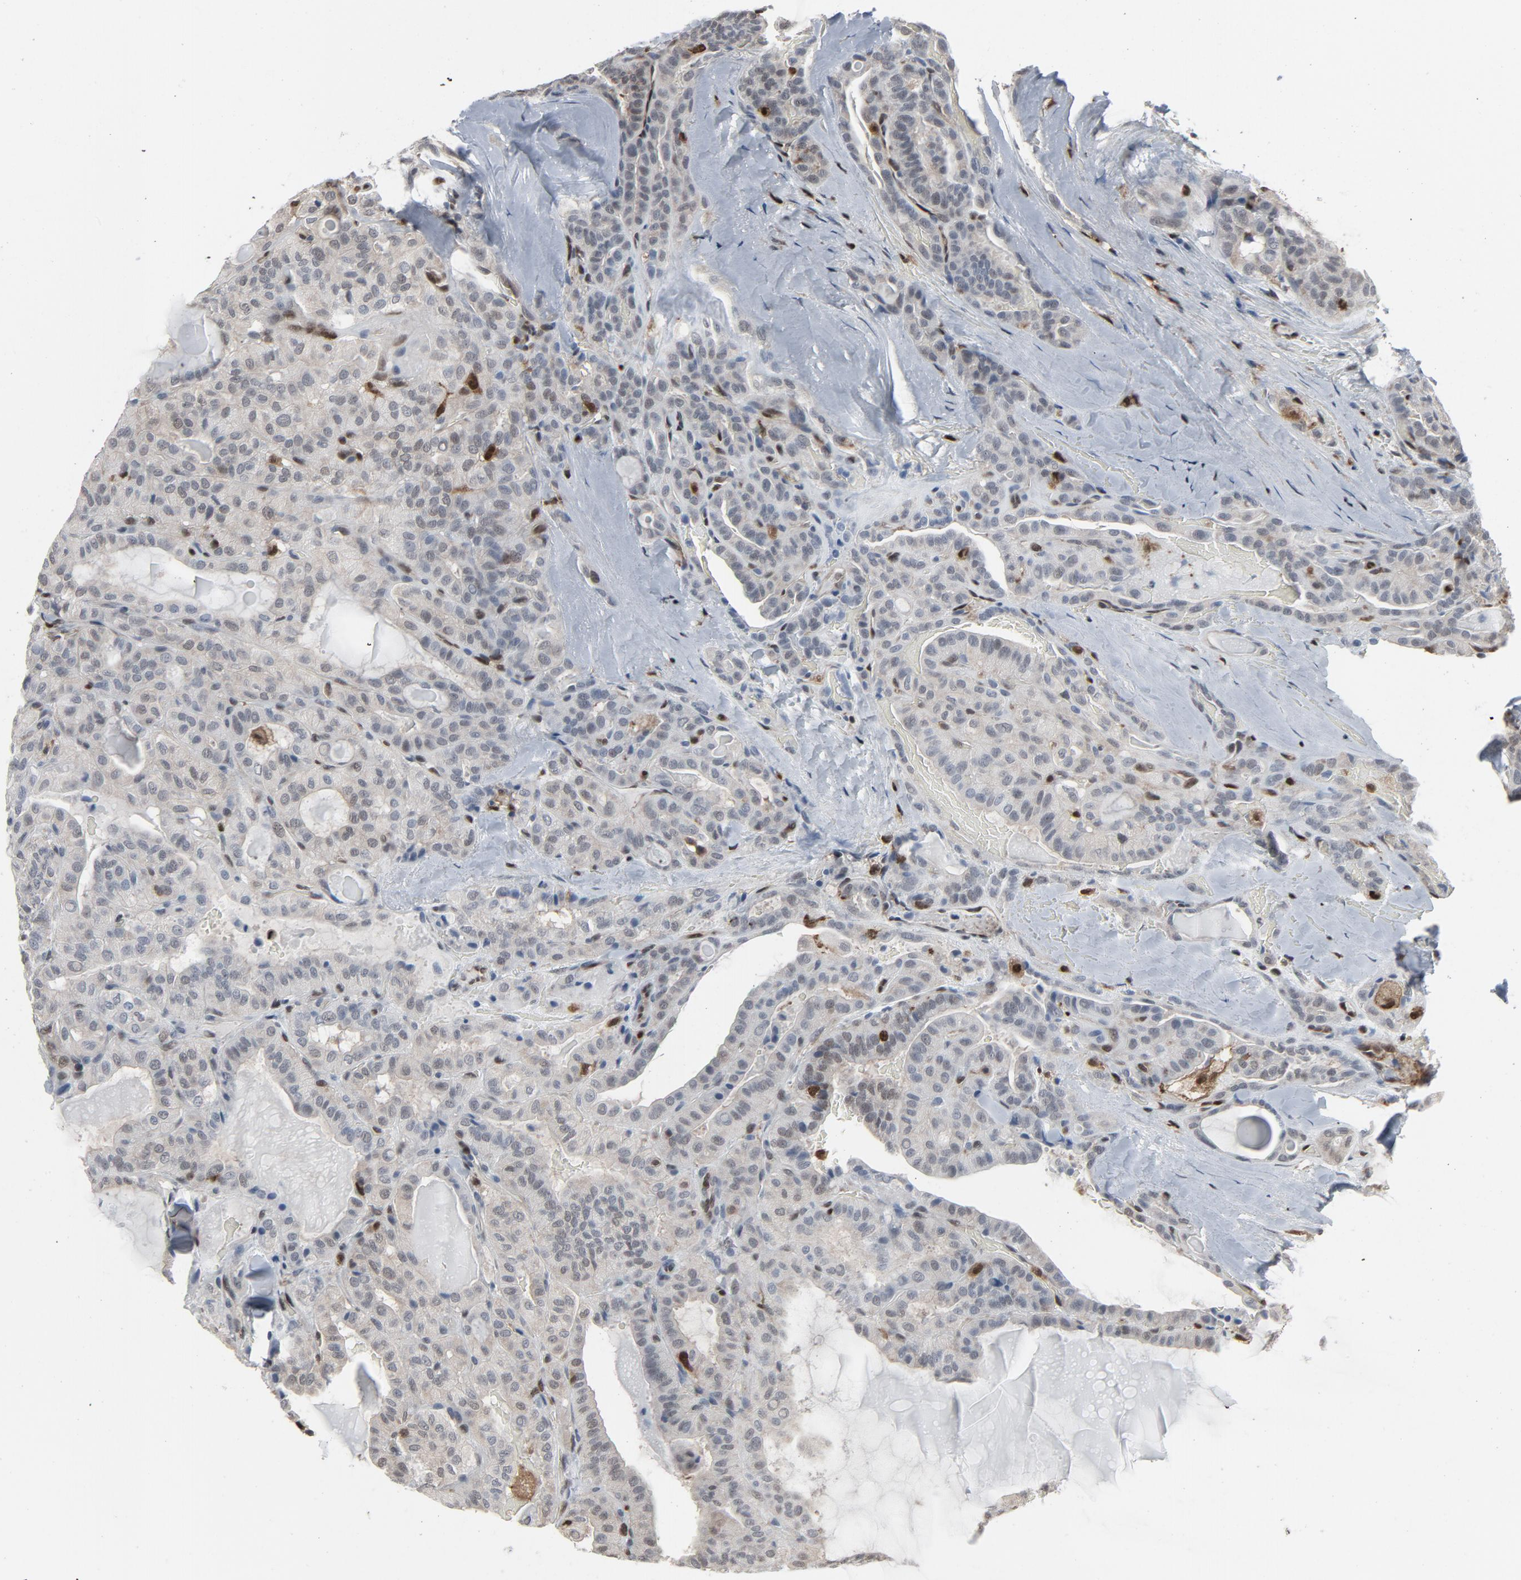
{"staining": {"intensity": "weak", "quantity": "25%-75%", "location": "cytoplasmic/membranous"}, "tissue": "thyroid cancer", "cell_type": "Tumor cells", "image_type": "cancer", "snomed": [{"axis": "morphology", "description": "Papillary adenocarcinoma, NOS"}, {"axis": "topography", "description": "Thyroid gland"}], "caption": "Immunohistochemistry (DAB) staining of thyroid cancer (papillary adenocarcinoma) displays weak cytoplasmic/membranous protein expression in approximately 25%-75% of tumor cells.", "gene": "STAT5A", "patient": {"sex": "male", "age": 77}}